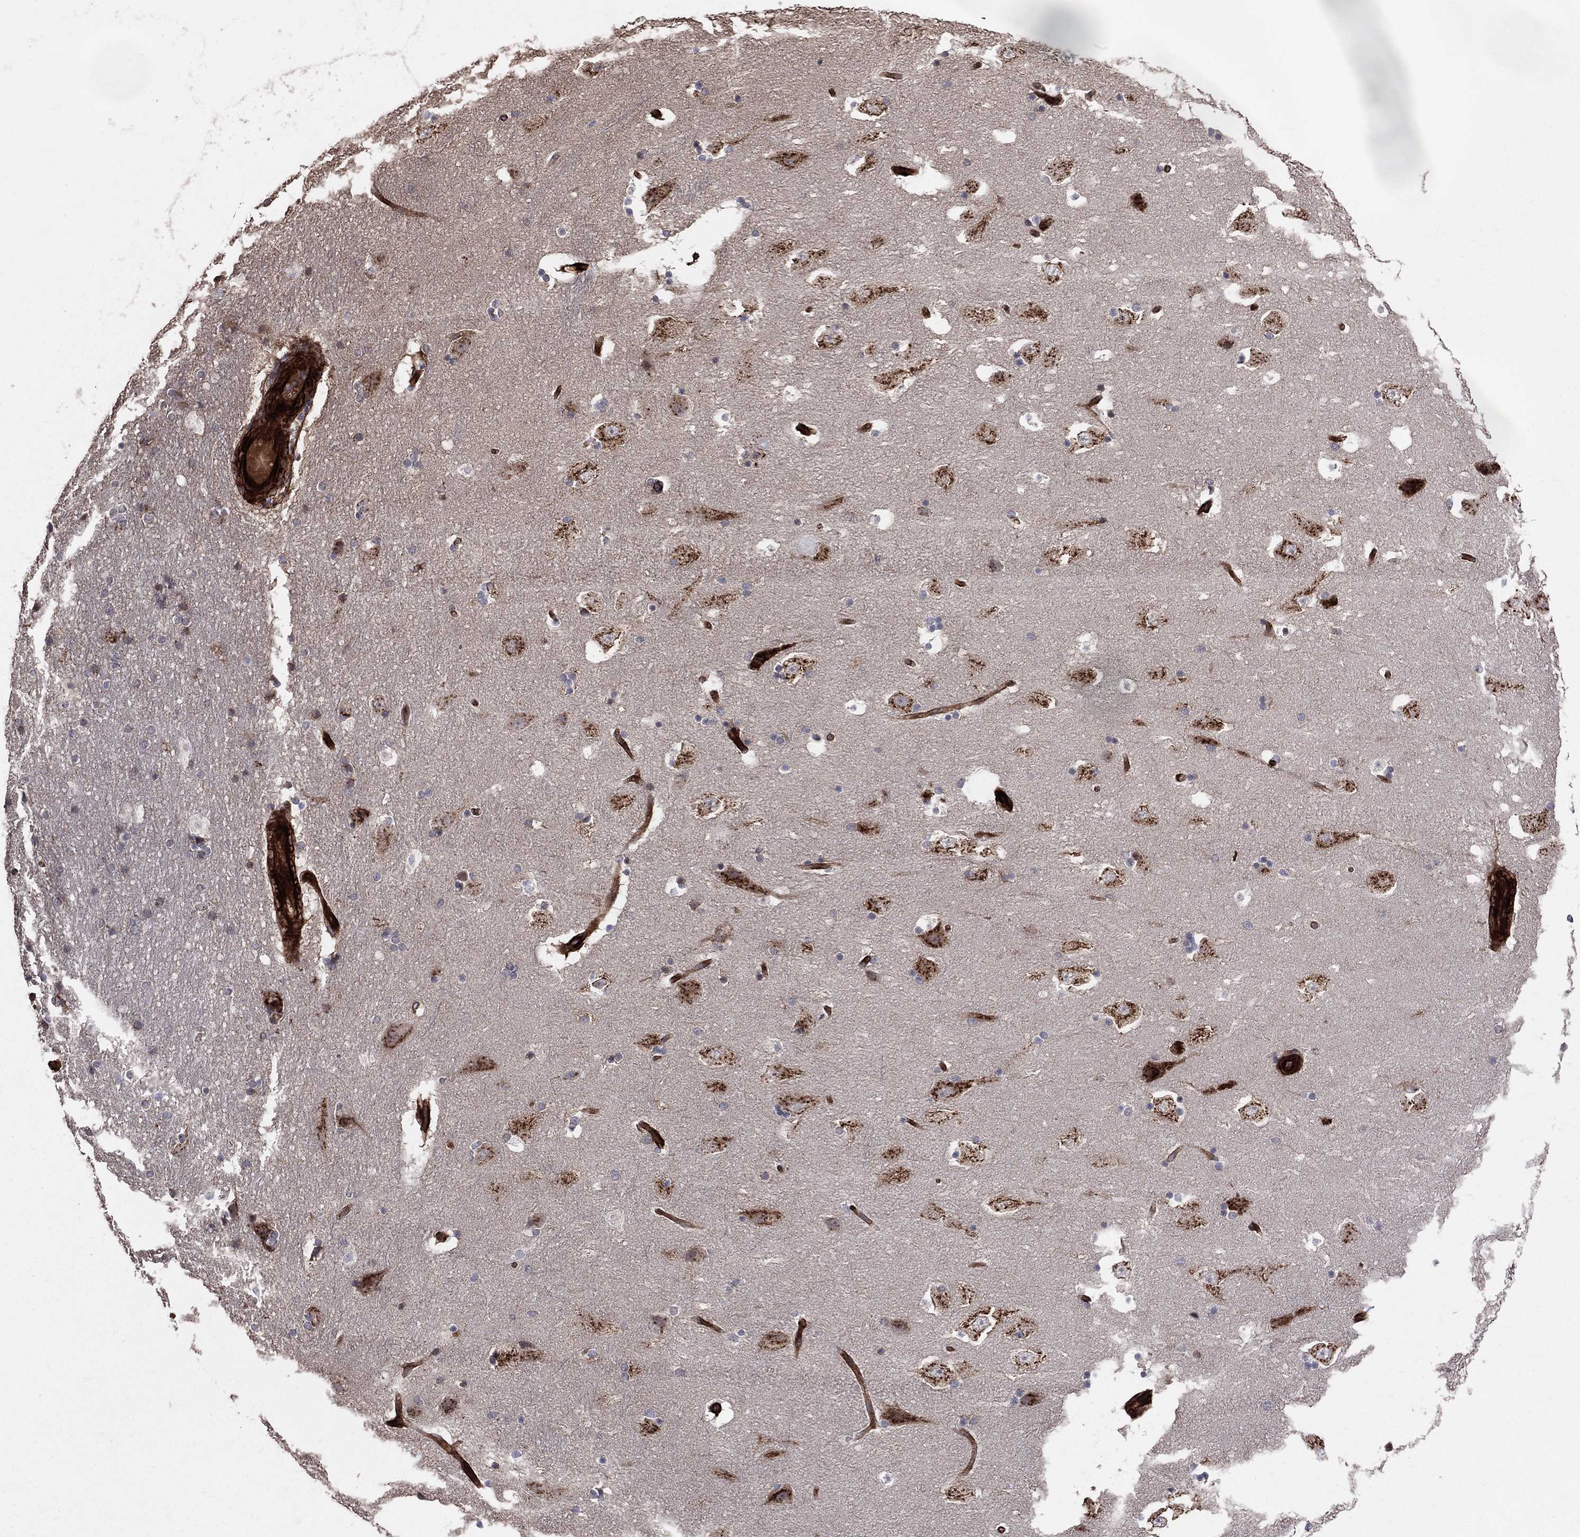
{"staining": {"intensity": "strong", "quantity": "25%-75%", "location": "cytoplasmic/membranous"}, "tissue": "hippocampus", "cell_type": "Glial cells", "image_type": "normal", "snomed": [{"axis": "morphology", "description": "Normal tissue, NOS"}, {"axis": "topography", "description": "Hippocampus"}], "caption": "This micrograph displays immunohistochemistry (IHC) staining of benign human hippocampus, with high strong cytoplasmic/membranous positivity in approximately 25%-75% of glial cells.", "gene": "ENTPD1", "patient": {"sex": "male", "age": 51}}